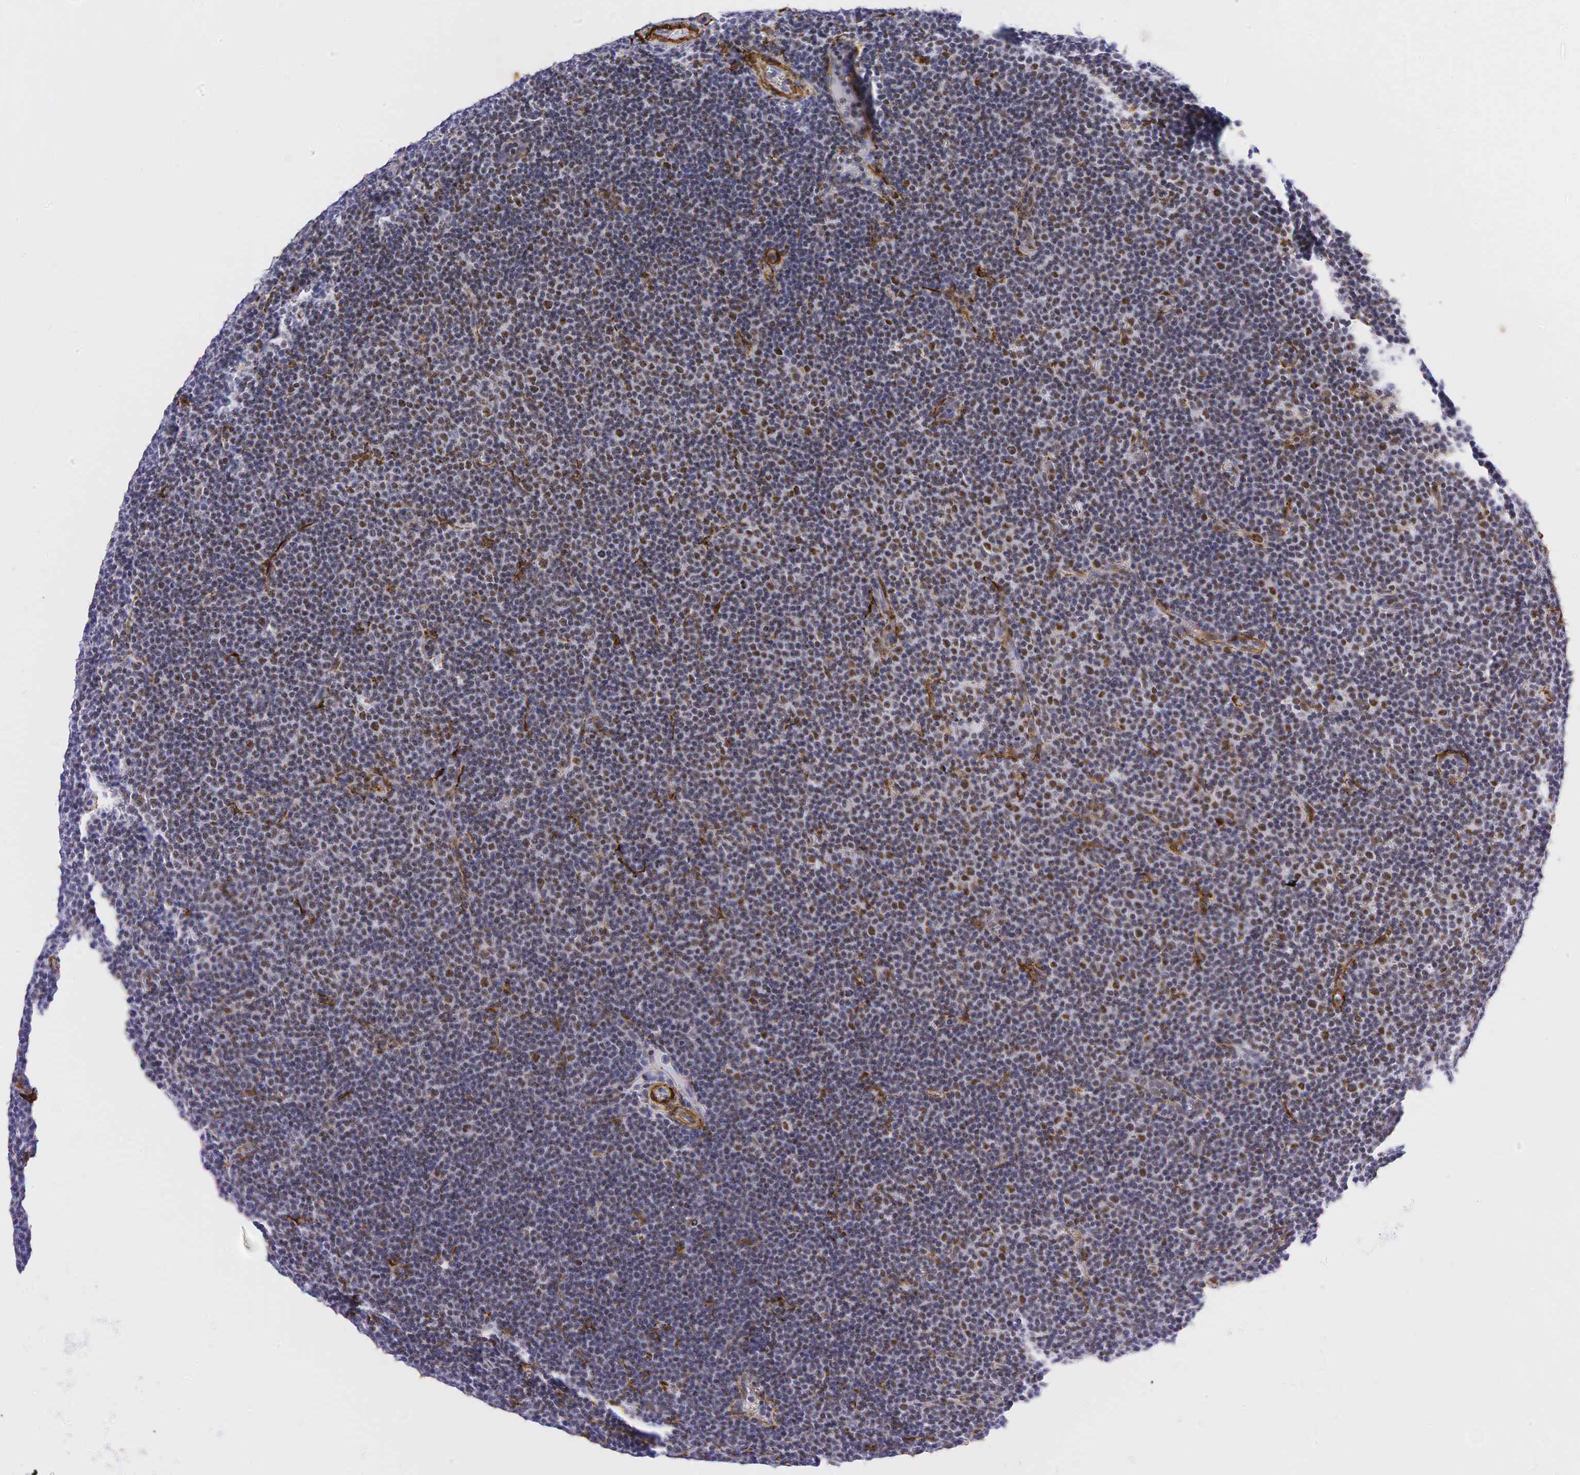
{"staining": {"intensity": "weak", "quantity": "25%-75%", "location": "nuclear"}, "tissue": "lymphoma", "cell_type": "Tumor cells", "image_type": "cancer", "snomed": [{"axis": "morphology", "description": "Malignant lymphoma, non-Hodgkin's type, Low grade"}, {"axis": "topography", "description": "Lymph node"}], "caption": "Immunohistochemical staining of lymphoma reveals low levels of weak nuclear positivity in approximately 25%-75% of tumor cells.", "gene": "ACTA2", "patient": {"sex": "male", "age": 57}}